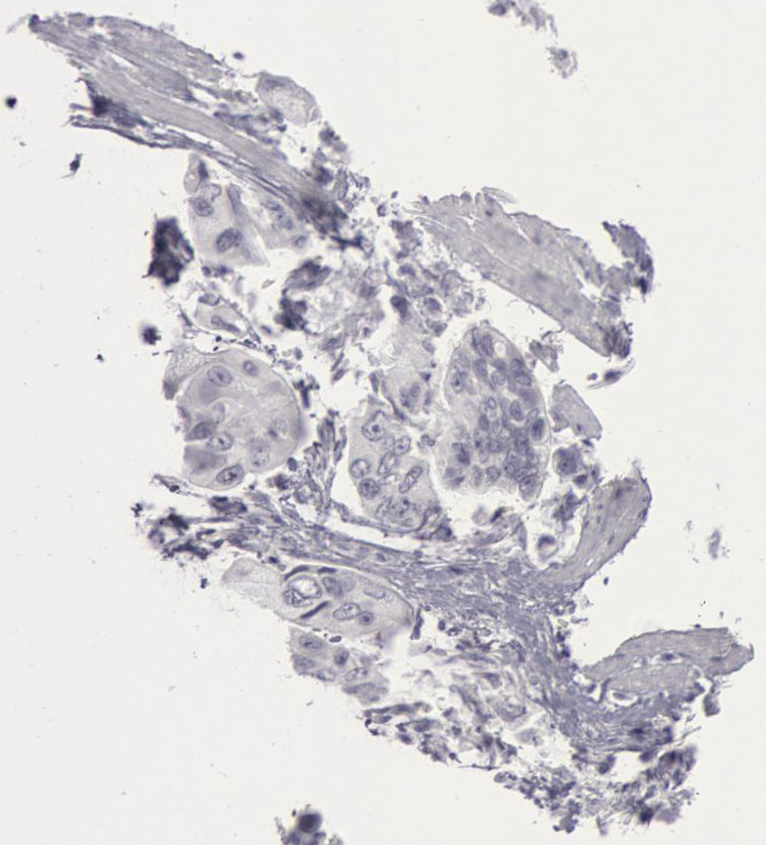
{"staining": {"intensity": "negative", "quantity": "none", "location": "none"}, "tissue": "stomach cancer", "cell_type": "Tumor cells", "image_type": "cancer", "snomed": [{"axis": "morphology", "description": "Adenocarcinoma, NOS"}, {"axis": "topography", "description": "Stomach, upper"}], "caption": "IHC micrograph of neoplastic tissue: human stomach cancer (adenocarcinoma) stained with DAB (3,3'-diaminobenzidine) demonstrates no significant protein positivity in tumor cells. (Stains: DAB immunohistochemistry (IHC) with hematoxylin counter stain, Microscopy: brightfield microscopy at high magnification).", "gene": "KRT16", "patient": {"sex": "male", "age": 80}}